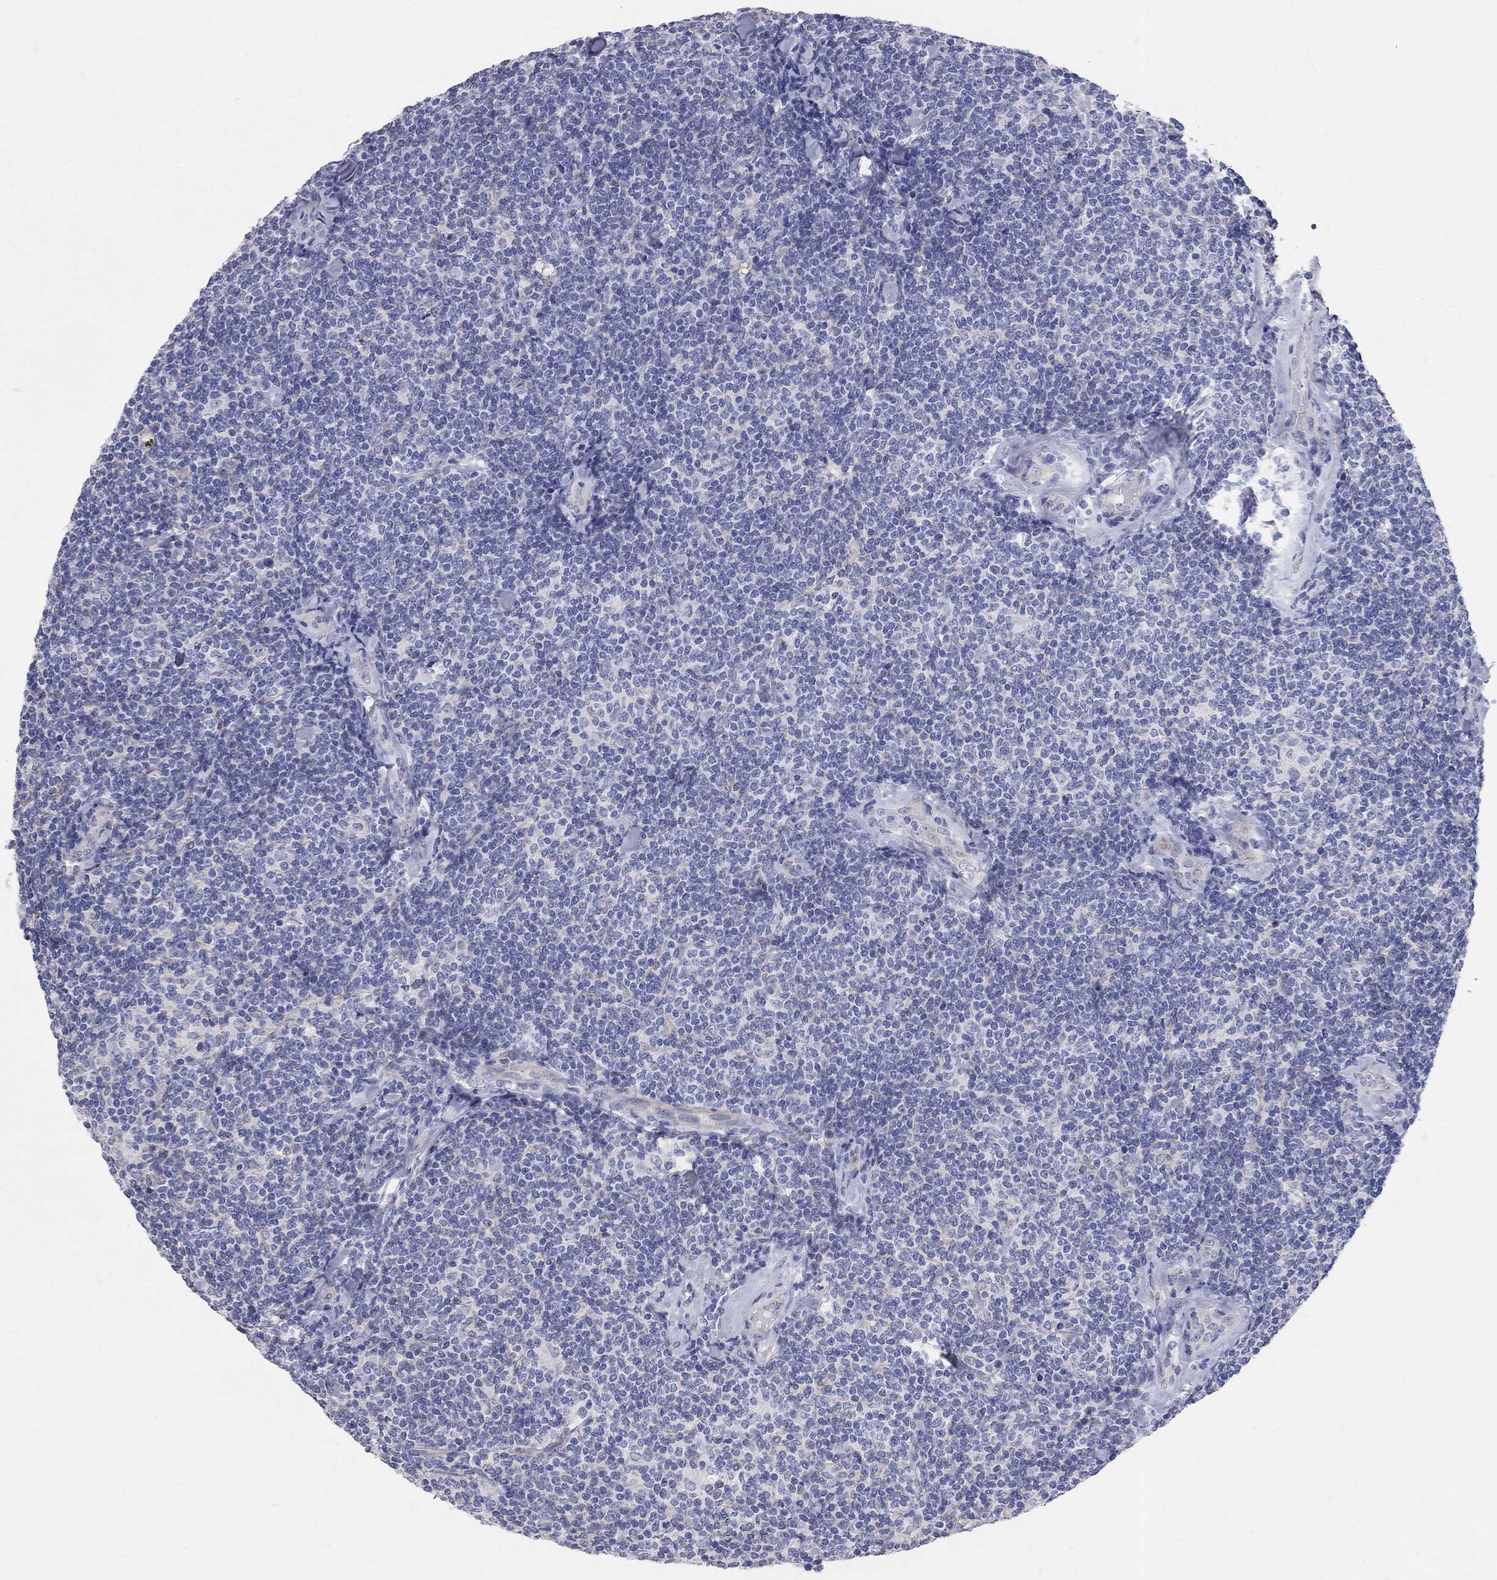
{"staining": {"intensity": "negative", "quantity": "none", "location": "none"}, "tissue": "lymphoma", "cell_type": "Tumor cells", "image_type": "cancer", "snomed": [{"axis": "morphology", "description": "Malignant lymphoma, non-Hodgkin's type, Low grade"}, {"axis": "topography", "description": "Lymph node"}], "caption": "Low-grade malignant lymphoma, non-Hodgkin's type stained for a protein using immunohistochemistry (IHC) displays no expression tumor cells.", "gene": "AOX1", "patient": {"sex": "female", "age": 56}}